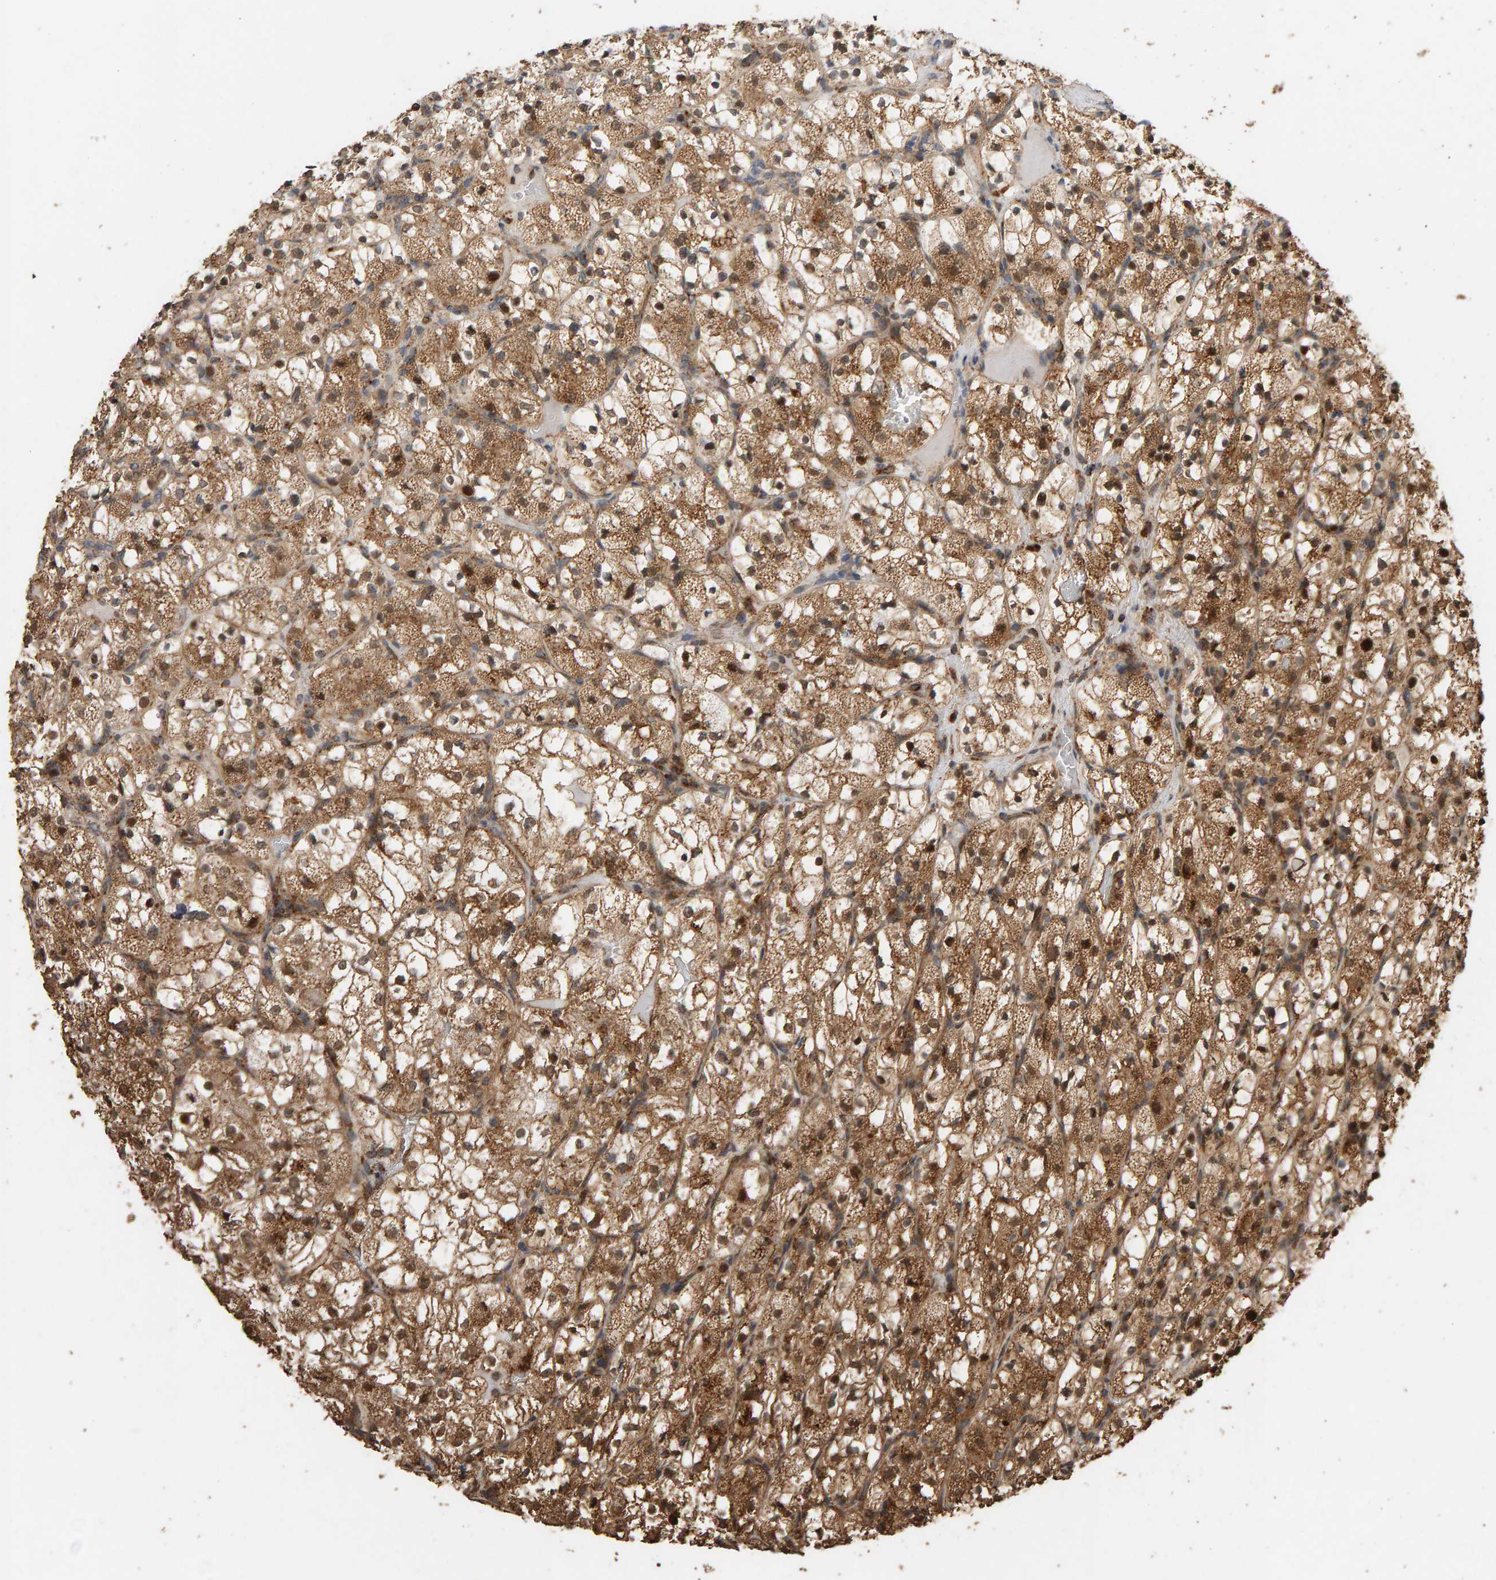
{"staining": {"intensity": "moderate", "quantity": ">75%", "location": "cytoplasmic/membranous,nuclear"}, "tissue": "renal cancer", "cell_type": "Tumor cells", "image_type": "cancer", "snomed": [{"axis": "morphology", "description": "Adenocarcinoma, NOS"}, {"axis": "topography", "description": "Kidney"}], "caption": "Renal cancer stained with DAB immunohistochemistry shows medium levels of moderate cytoplasmic/membranous and nuclear expression in about >75% of tumor cells.", "gene": "GSTK1", "patient": {"sex": "female", "age": 69}}